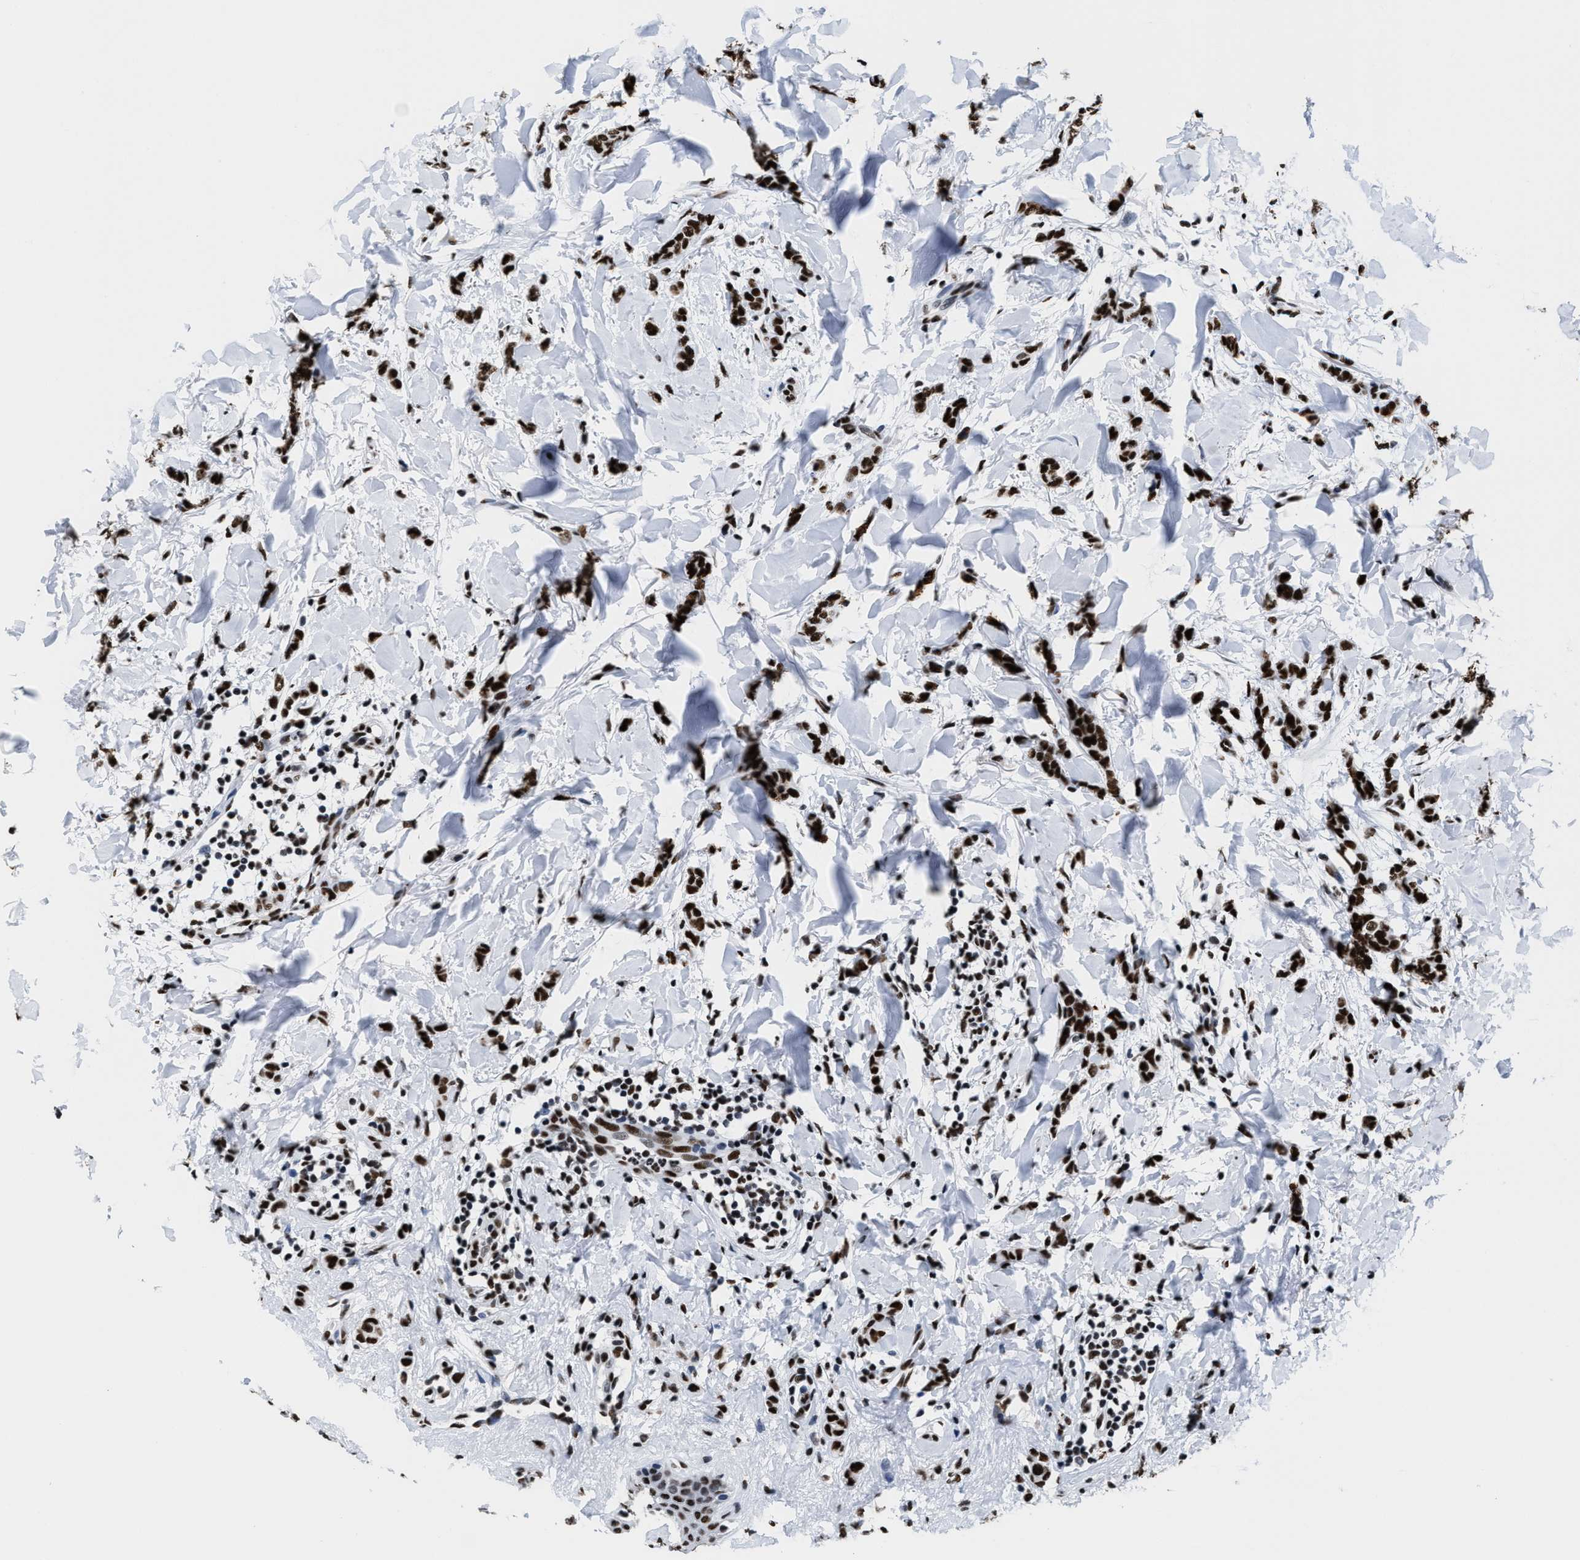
{"staining": {"intensity": "strong", "quantity": ">75%", "location": "nuclear"}, "tissue": "breast cancer", "cell_type": "Tumor cells", "image_type": "cancer", "snomed": [{"axis": "morphology", "description": "Lobular carcinoma"}, {"axis": "topography", "description": "Skin"}, {"axis": "topography", "description": "Breast"}], "caption": "Immunohistochemistry (IHC) (DAB) staining of human lobular carcinoma (breast) displays strong nuclear protein staining in about >75% of tumor cells. Using DAB (brown) and hematoxylin (blue) stains, captured at high magnification using brightfield microscopy.", "gene": "SMARCC2", "patient": {"sex": "female", "age": 46}}